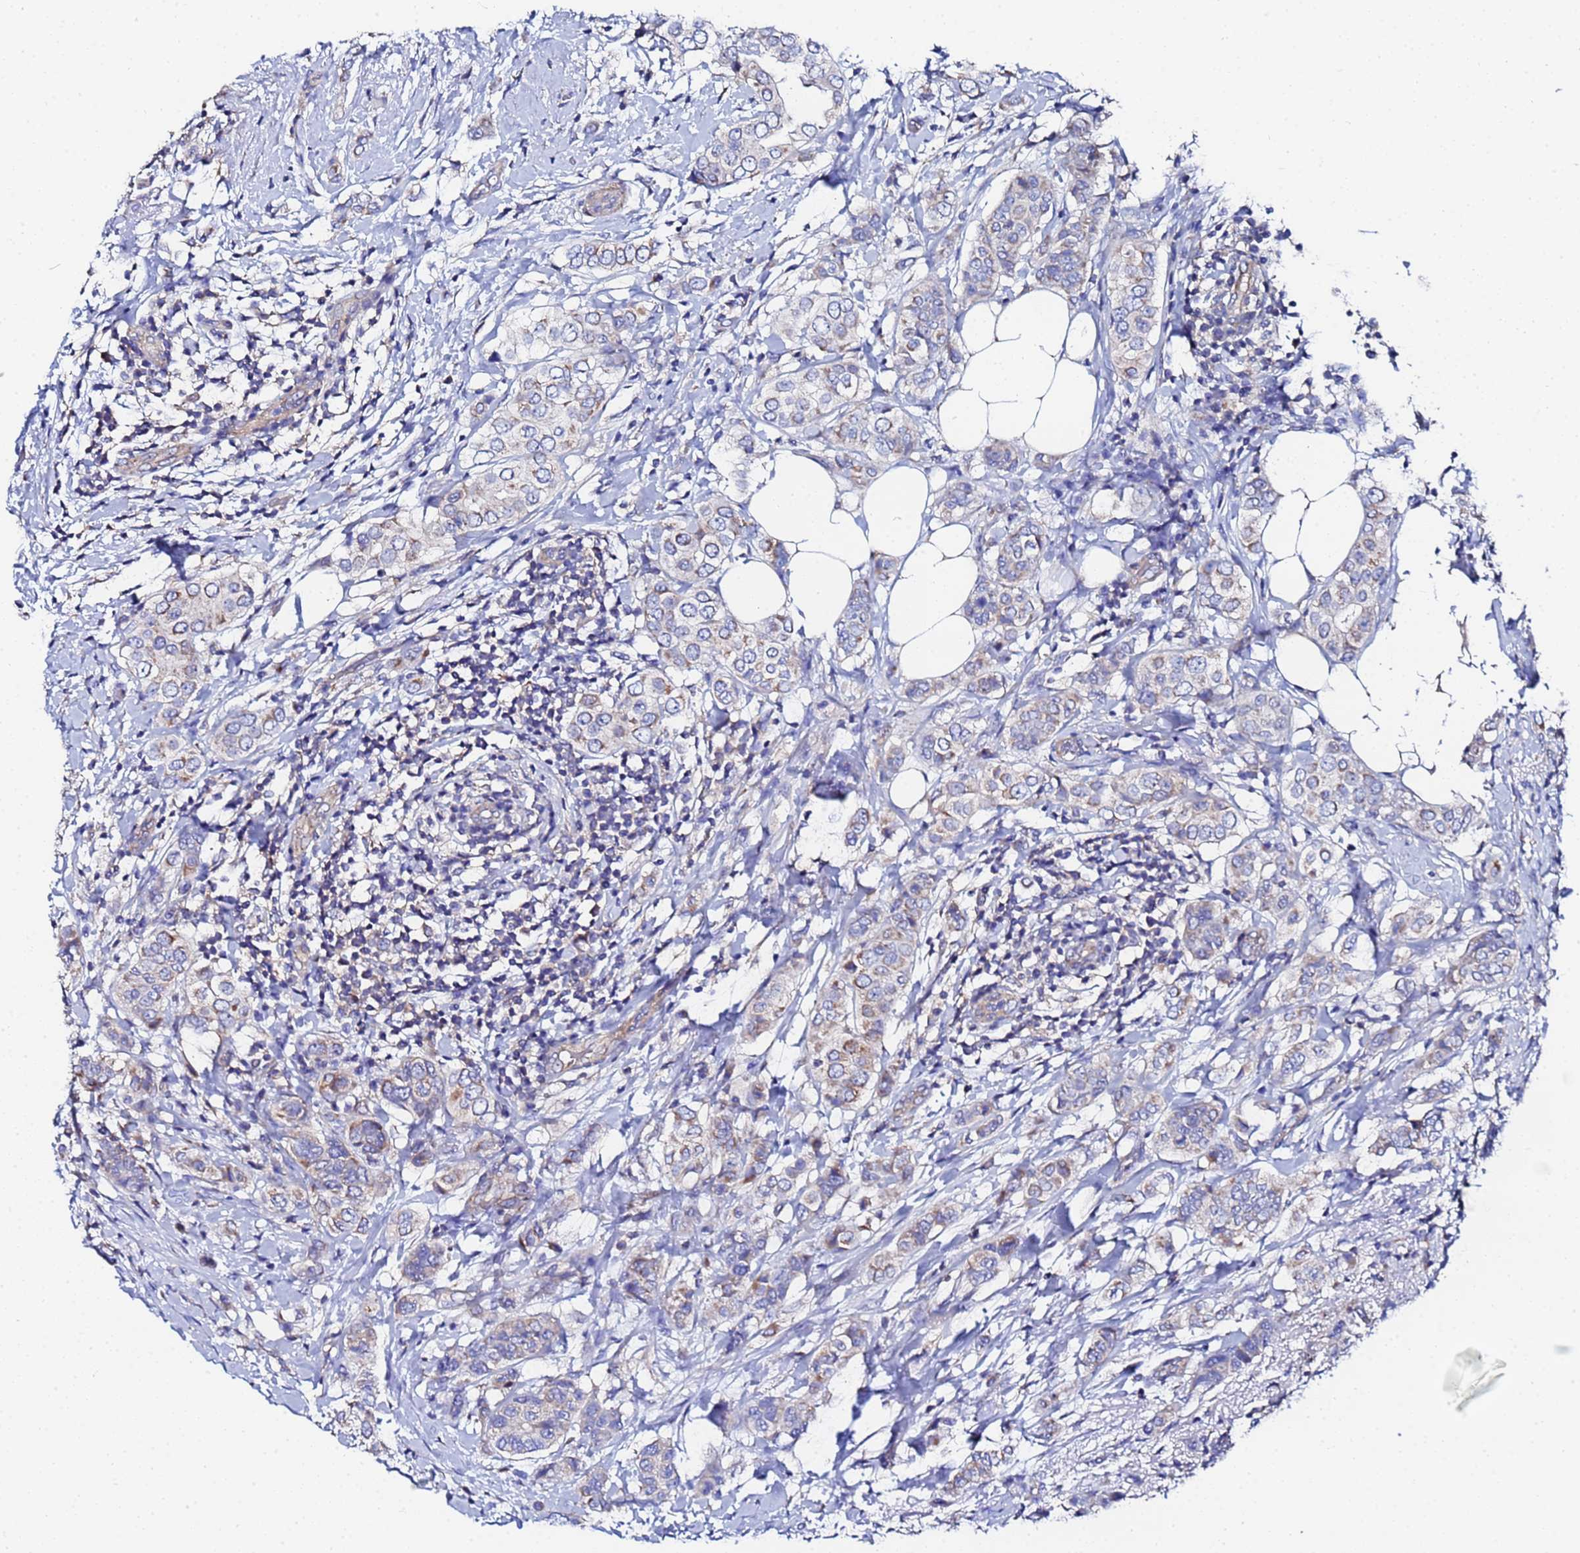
{"staining": {"intensity": "weak", "quantity": "25%-75%", "location": "cytoplasmic/membranous"}, "tissue": "breast cancer", "cell_type": "Tumor cells", "image_type": "cancer", "snomed": [{"axis": "morphology", "description": "Lobular carcinoma"}, {"axis": "topography", "description": "Breast"}], "caption": "Protein expression analysis of lobular carcinoma (breast) shows weak cytoplasmic/membranous expression in approximately 25%-75% of tumor cells.", "gene": "FAHD2A", "patient": {"sex": "female", "age": 51}}